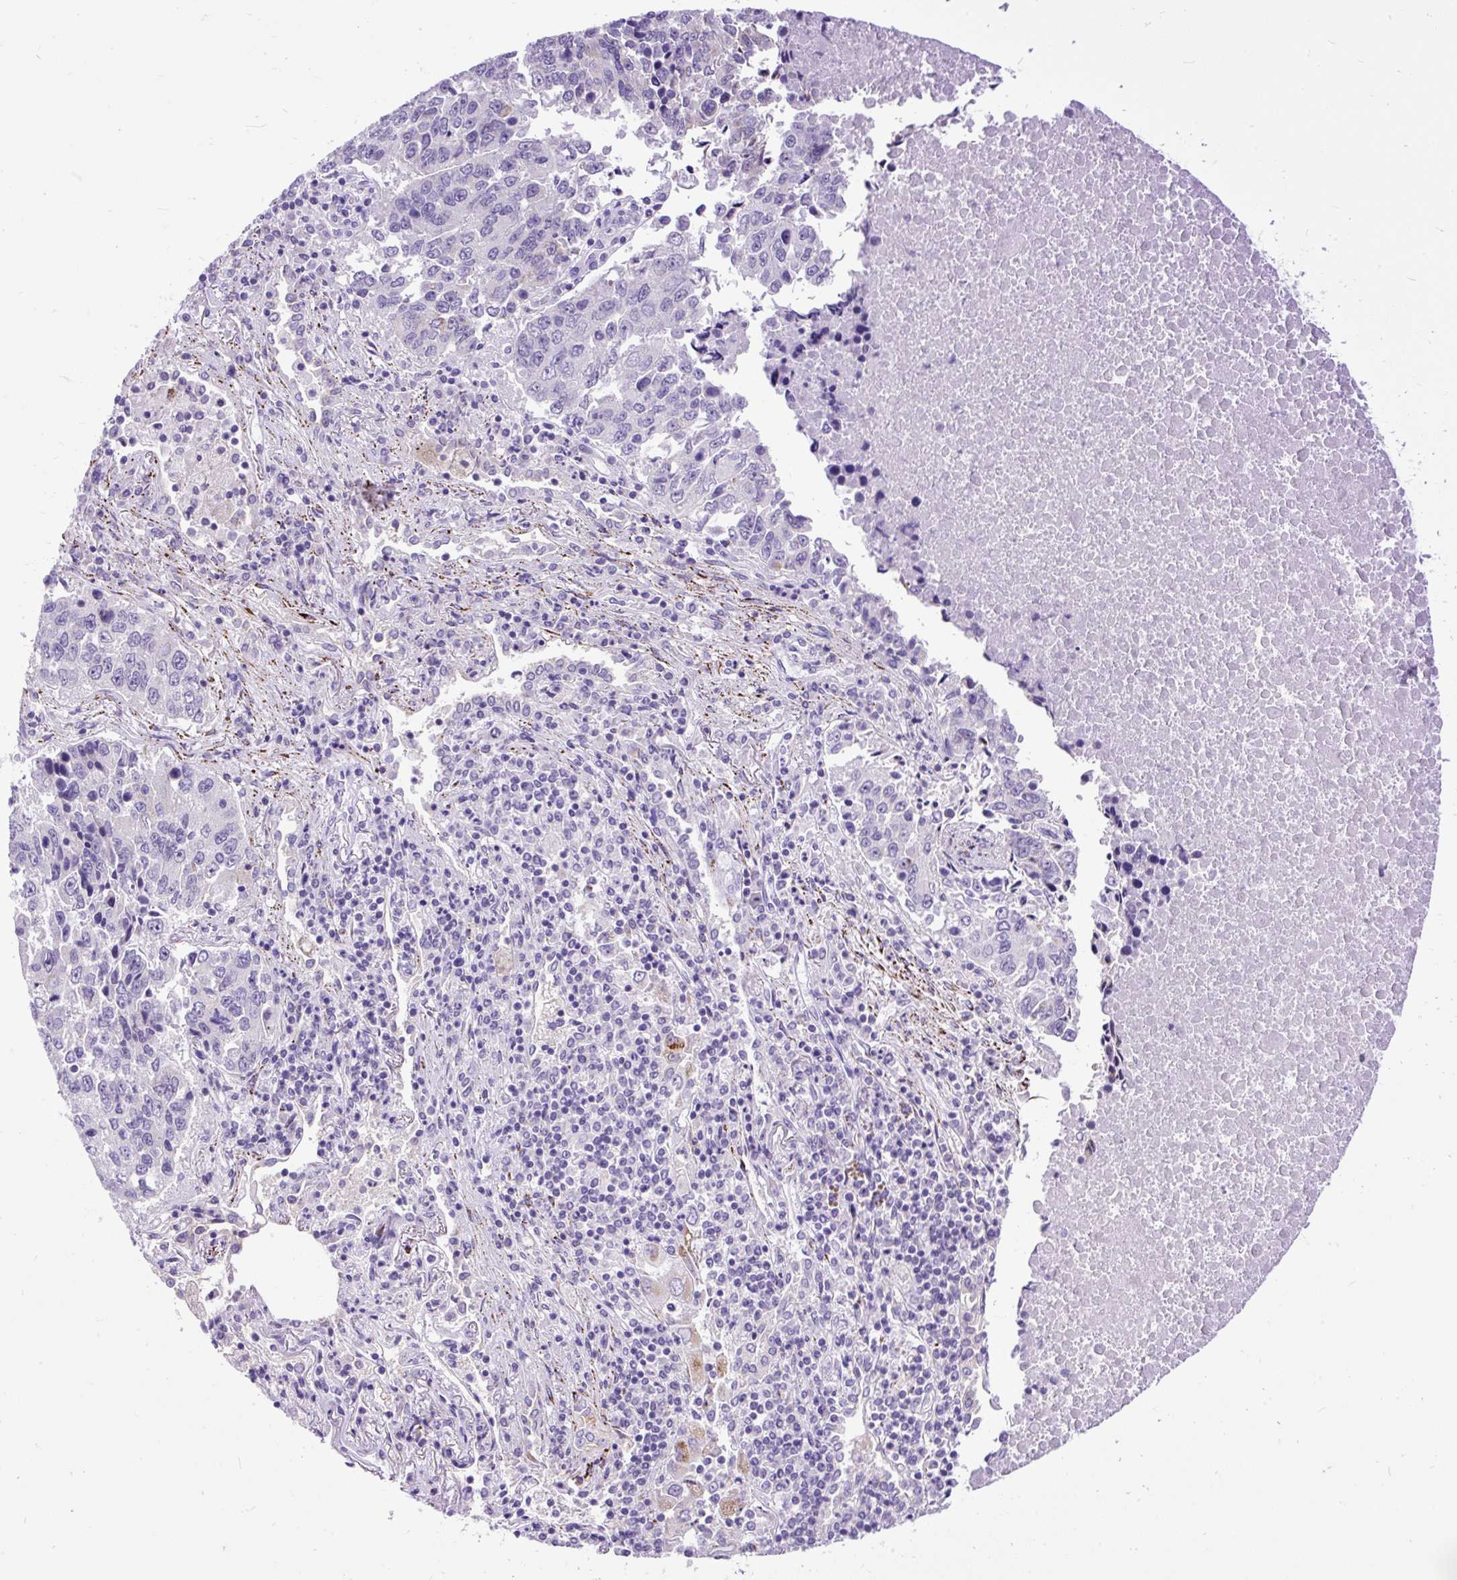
{"staining": {"intensity": "negative", "quantity": "none", "location": "none"}, "tissue": "lung cancer", "cell_type": "Tumor cells", "image_type": "cancer", "snomed": [{"axis": "morphology", "description": "Squamous cell carcinoma, NOS"}, {"axis": "topography", "description": "Lung"}], "caption": "The histopathology image shows no staining of tumor cells in squamous cell carcinoma (lung). (Stains: DAB IHC with hematoxylin counter stain, Microscopy: brightfield microscopy at high magnification).", "gene": "ZNF256", "patient": {"sex": "female", "age": 66}}